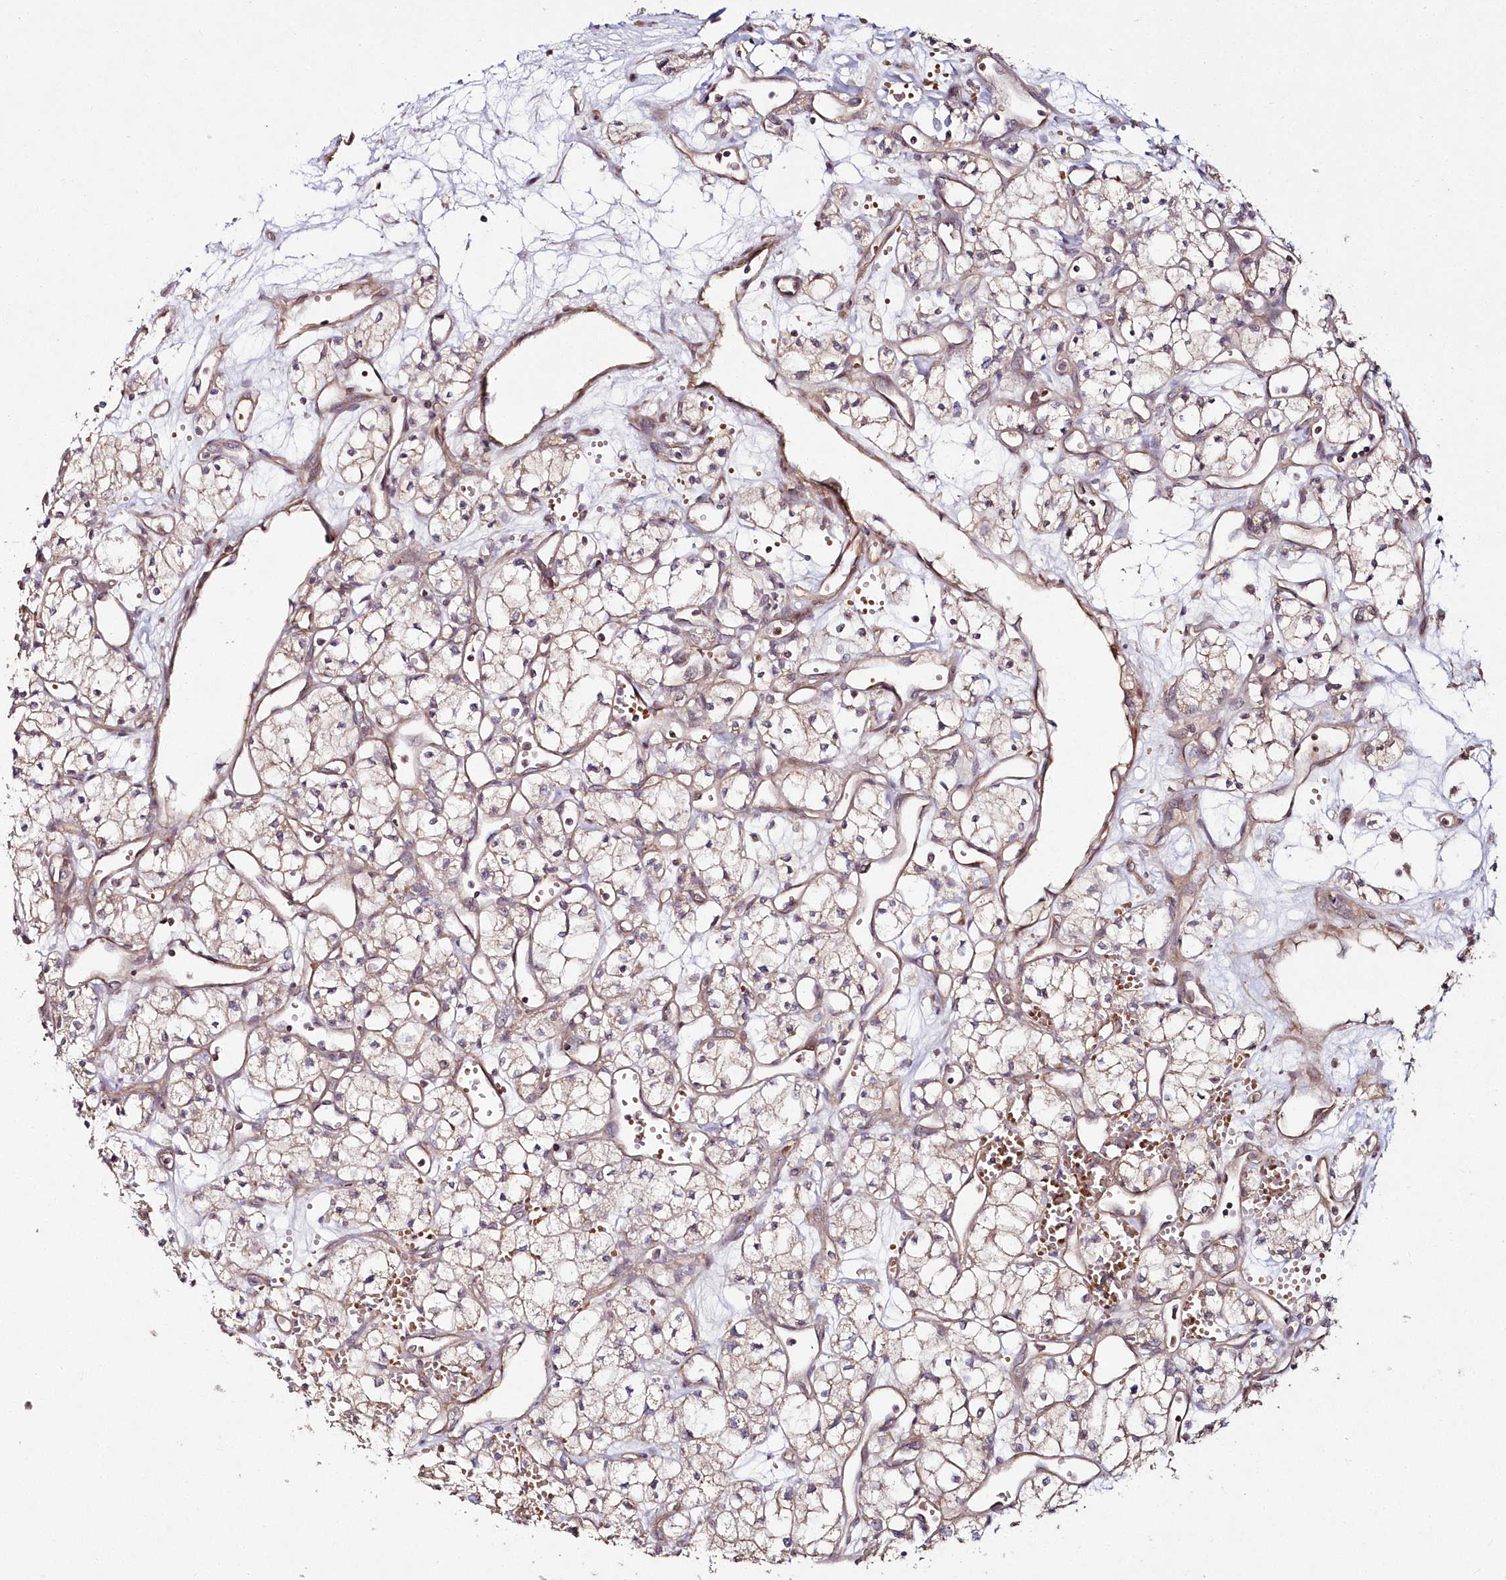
{"staining": {"intensity": "weak", "quantity": ">75%", "location": "cytoplasmic/membranous"}, "tissue": "renal cancer", "cell_type": "Tumor cells", "image_type": "cancer", "snomed": [{"axis": "morphology", "description": "Adenocarcinoma, NOS"}, {"axis": "topography", "description": "Kidney"}], "caption": "The micrograph shows immunohistochemical staining of renal cancer. There is weak cytoplasmic/membranous positivity is present in about >75% of tumor cells.", "gene": "HYCC2", "patient": {"sex": "male", "age": 59}}